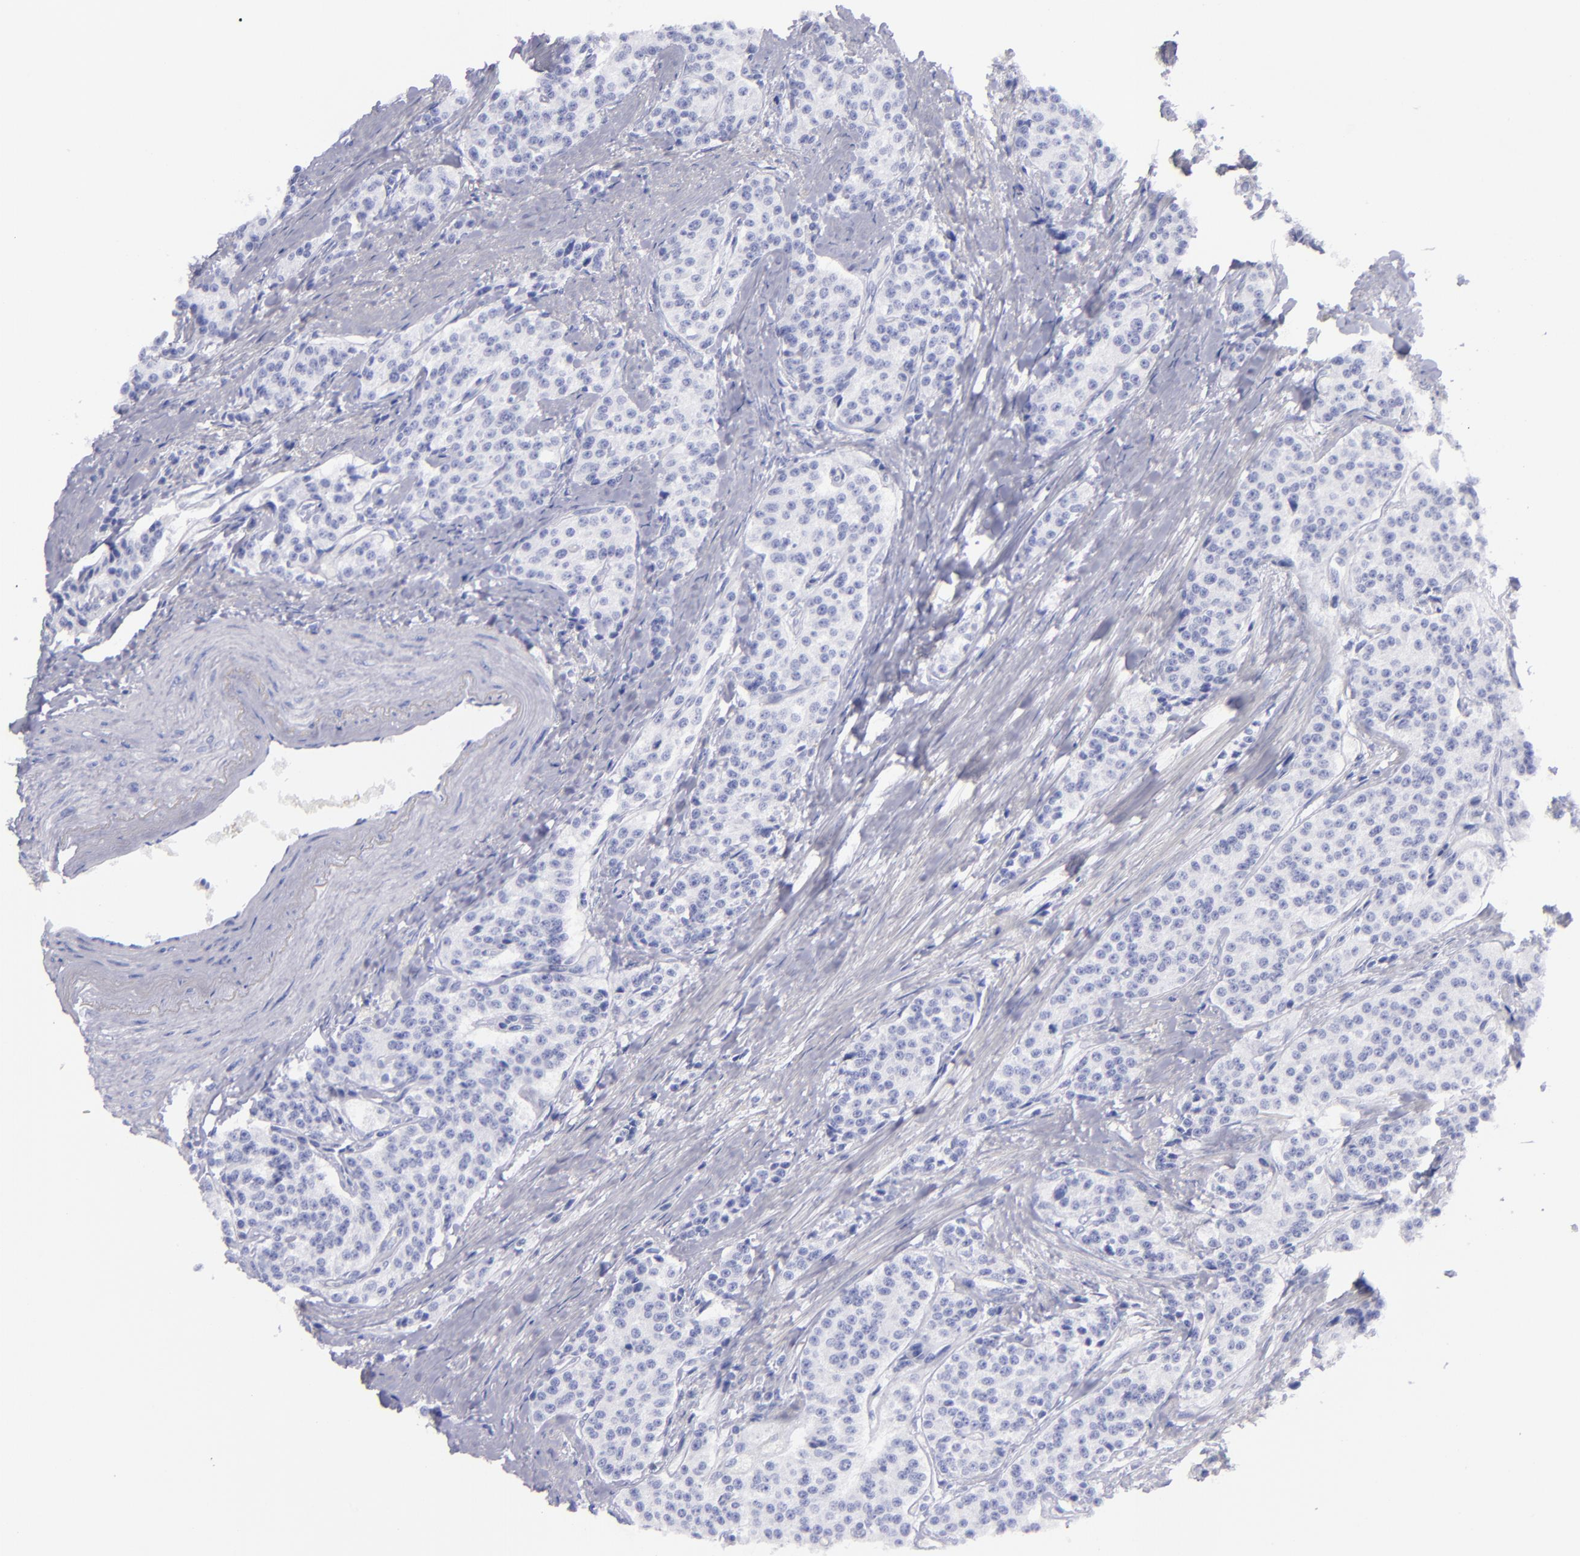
{"staining": {"intensity": "negative", "quantity": "none", "location": "none"}, "tissue": "carcinoid", "cell_type": "Tumor cells", "image_type": "cancer", "snomed": [{"axis": "morphology", "description": "Carcinoid, malignant, NOS"}, {"axis": "topography", "description": "Stomach"}], "caption": "Tumor cells show no significant protein staining in malignant carcinoid. (Stains: DAB (3,3'-diaminobenzidine) IHC with hematoxylin counter stain, Microscopy: brightfield microscopy at high magnification).", "gene": "MCM7", "patient": {"sex": "female", "age": 76}}